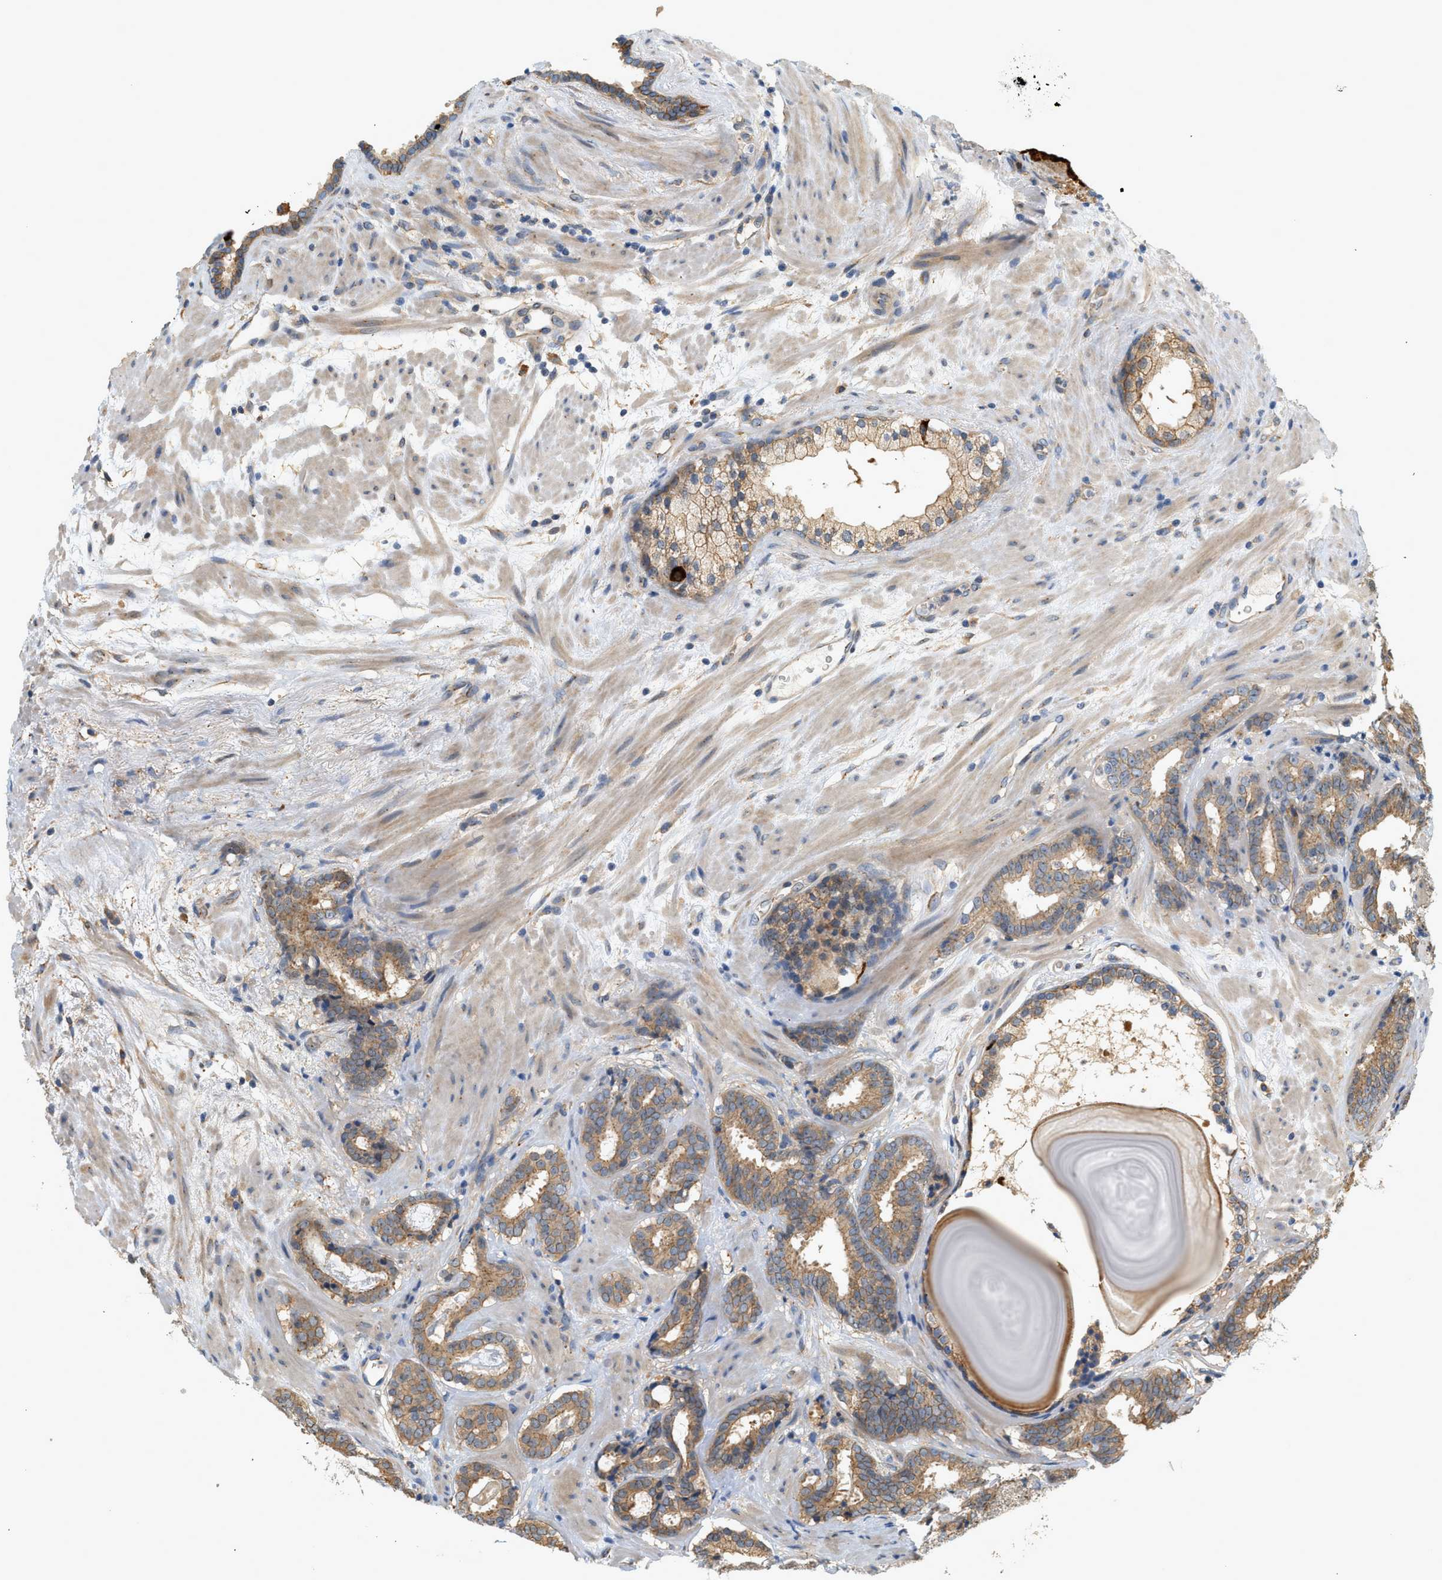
{"staining": {"intensity": "moderate", "quantity": ">75%", "location": "cytoplasmic/membranous"}, "tissue": "prostate cancer", "cell_type": "Tumor cells", "image_type": "cancer", "snomed": [{"axis": "morphology", "description": "Adenocarcinoma, Low grade"}, {"axis": "topography", "description": "Prostate"}], "caption": "Protein staining reveals moderate cytoplasmic/membranous staining in about >75% of tumor cells in low-grade adenocarcinoma (prostate).", "gene": "CTXN1", "patient": {"sex": "male", "age": 69}}